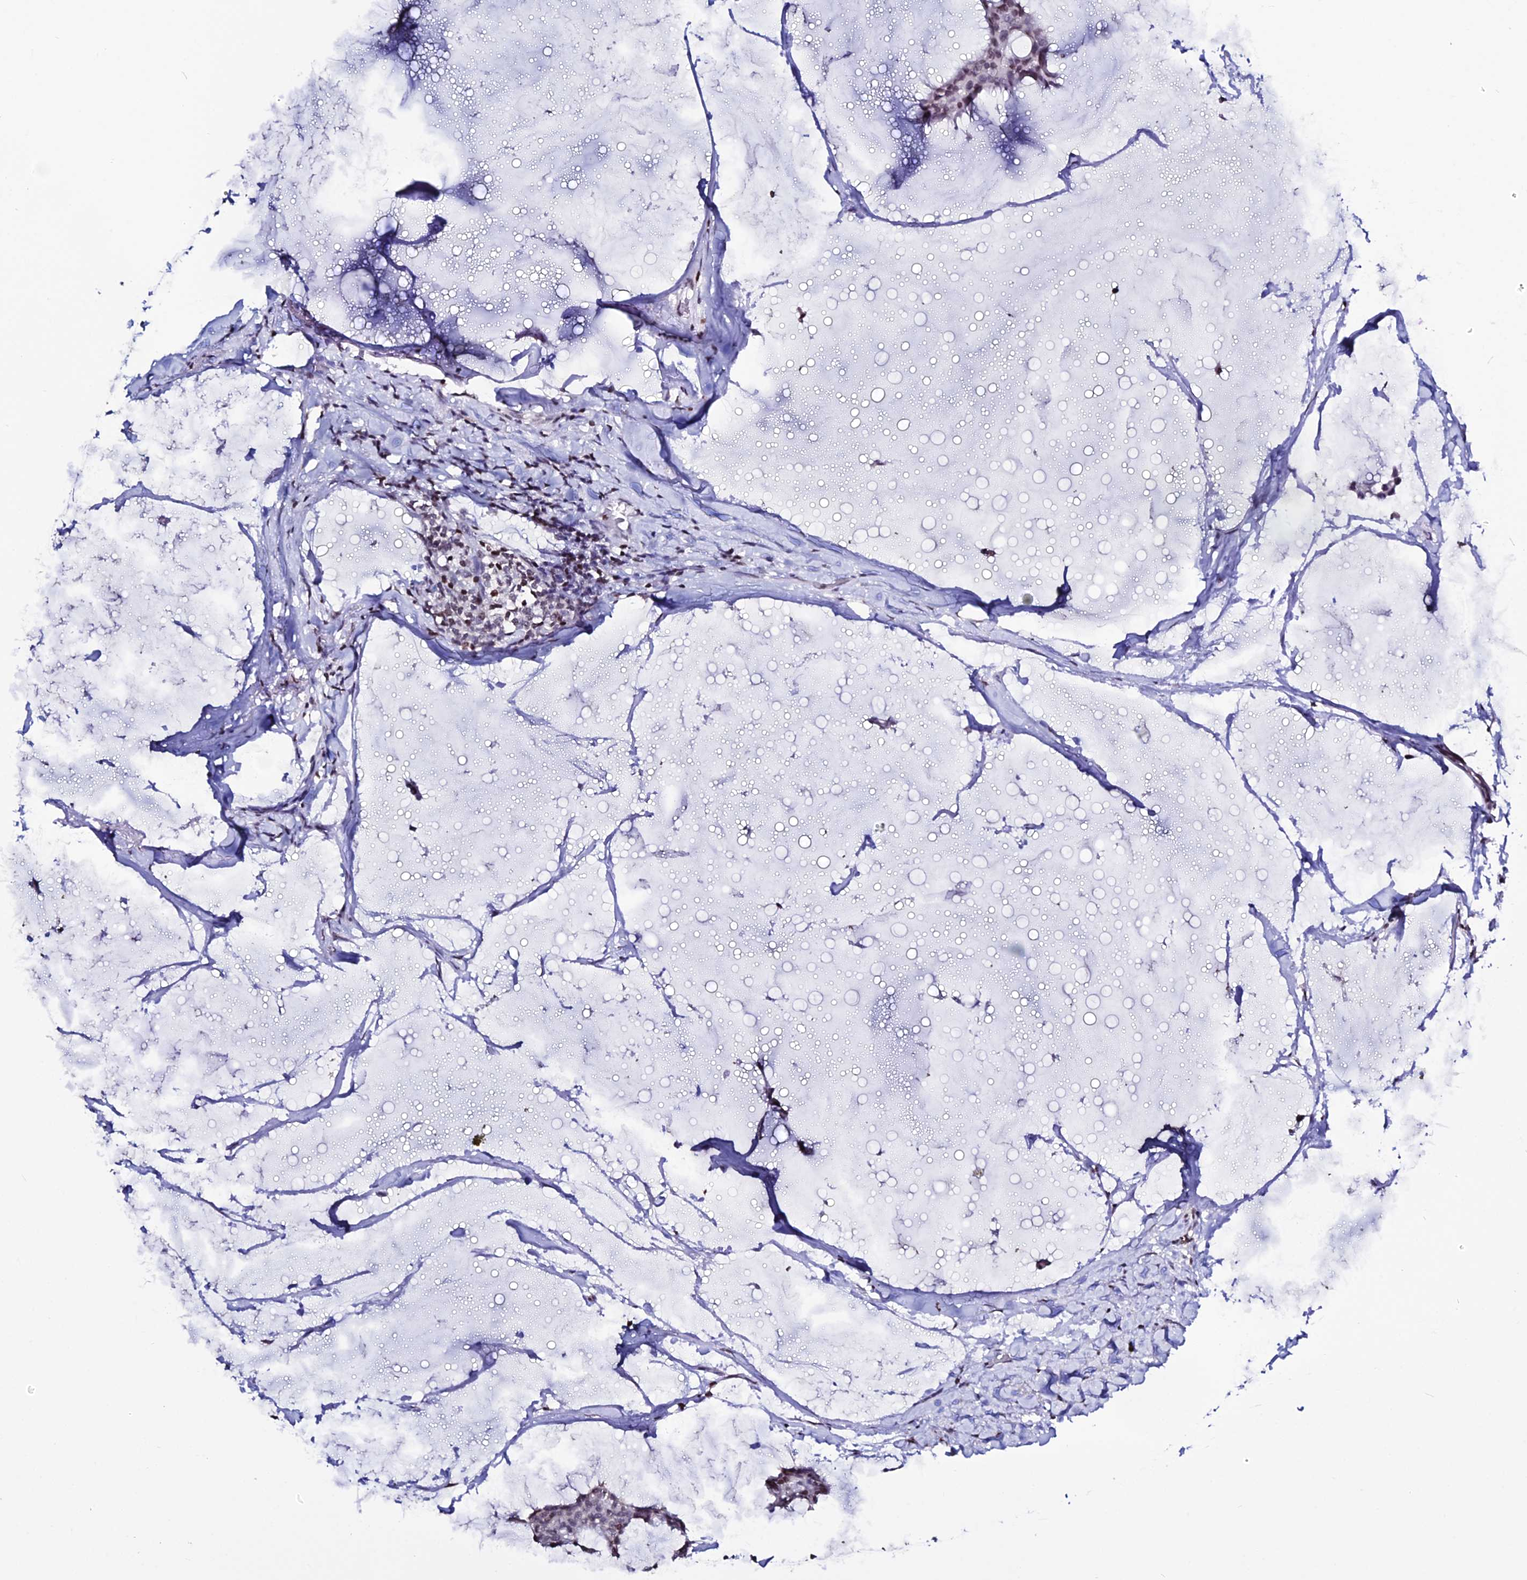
{"staining": {"intensity": "weak", "quantity": ">75%", "location": "nuclear"}, "tissue": "breast cancer", "cell_type": "Tumor cells", "image_type": "cancer", "snomed": [{"axis": "morphology", "description": "Duct carcinoma"}, {"axis": "topography", "description": "Breast"}], "caption": "DAB (3,3'-diaminobenzidine) immunohistochemical staining of breast cancer (infiltrating ductal carcinoma) exhibits weak nuclear protein staining in about >75% of tumor cells.", "gene": "MACROH2A2", "patient": {"sex": "female", "age": 93}}